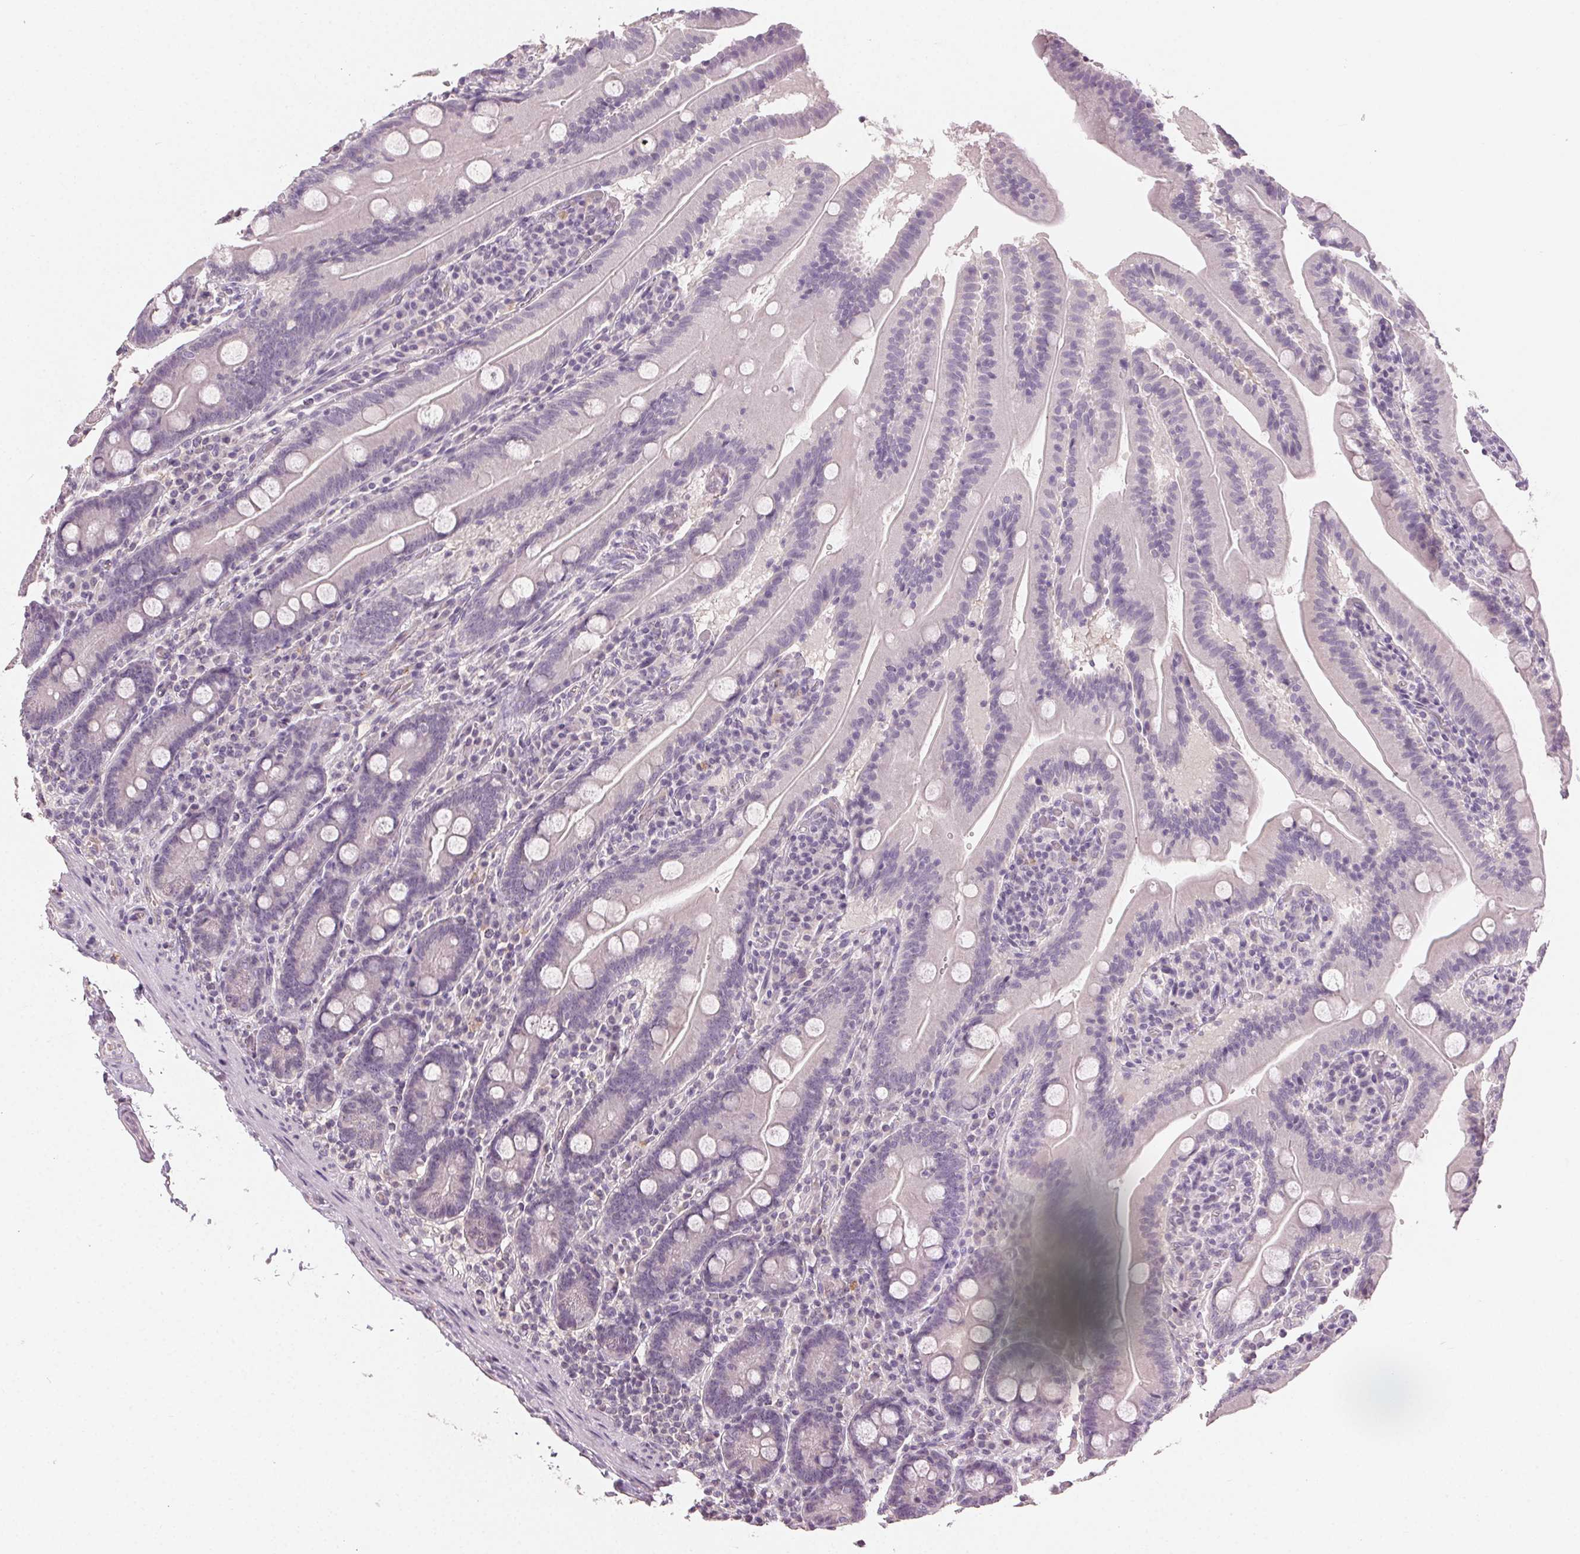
{"staining": {"intensity": "negative", "quantity": "none", "location": "none"}, "tissue": "small intestine", "cell_type": "Glandular cells", "image_type": "normal", "snomed": [{"axis": "morphology", "description": "Normal tissue, NOS"}, {"axis": "topography", "description": "Small intestine"}], "caption": "High magnification brightfield microscopy of unremarkable small intestine stained with DAB (3,3'-diaminobenzidine) (brown) and counterstained with hematoxylin (blue): glandular cells show no significant expression. (Stains: DAB immunohistochemistry with hematoxylin counter stain, Microscopy: brightfield microscopy at high magnification).", "gene": "CLTRN", "patient": {"sex": "male", "age": 37}}